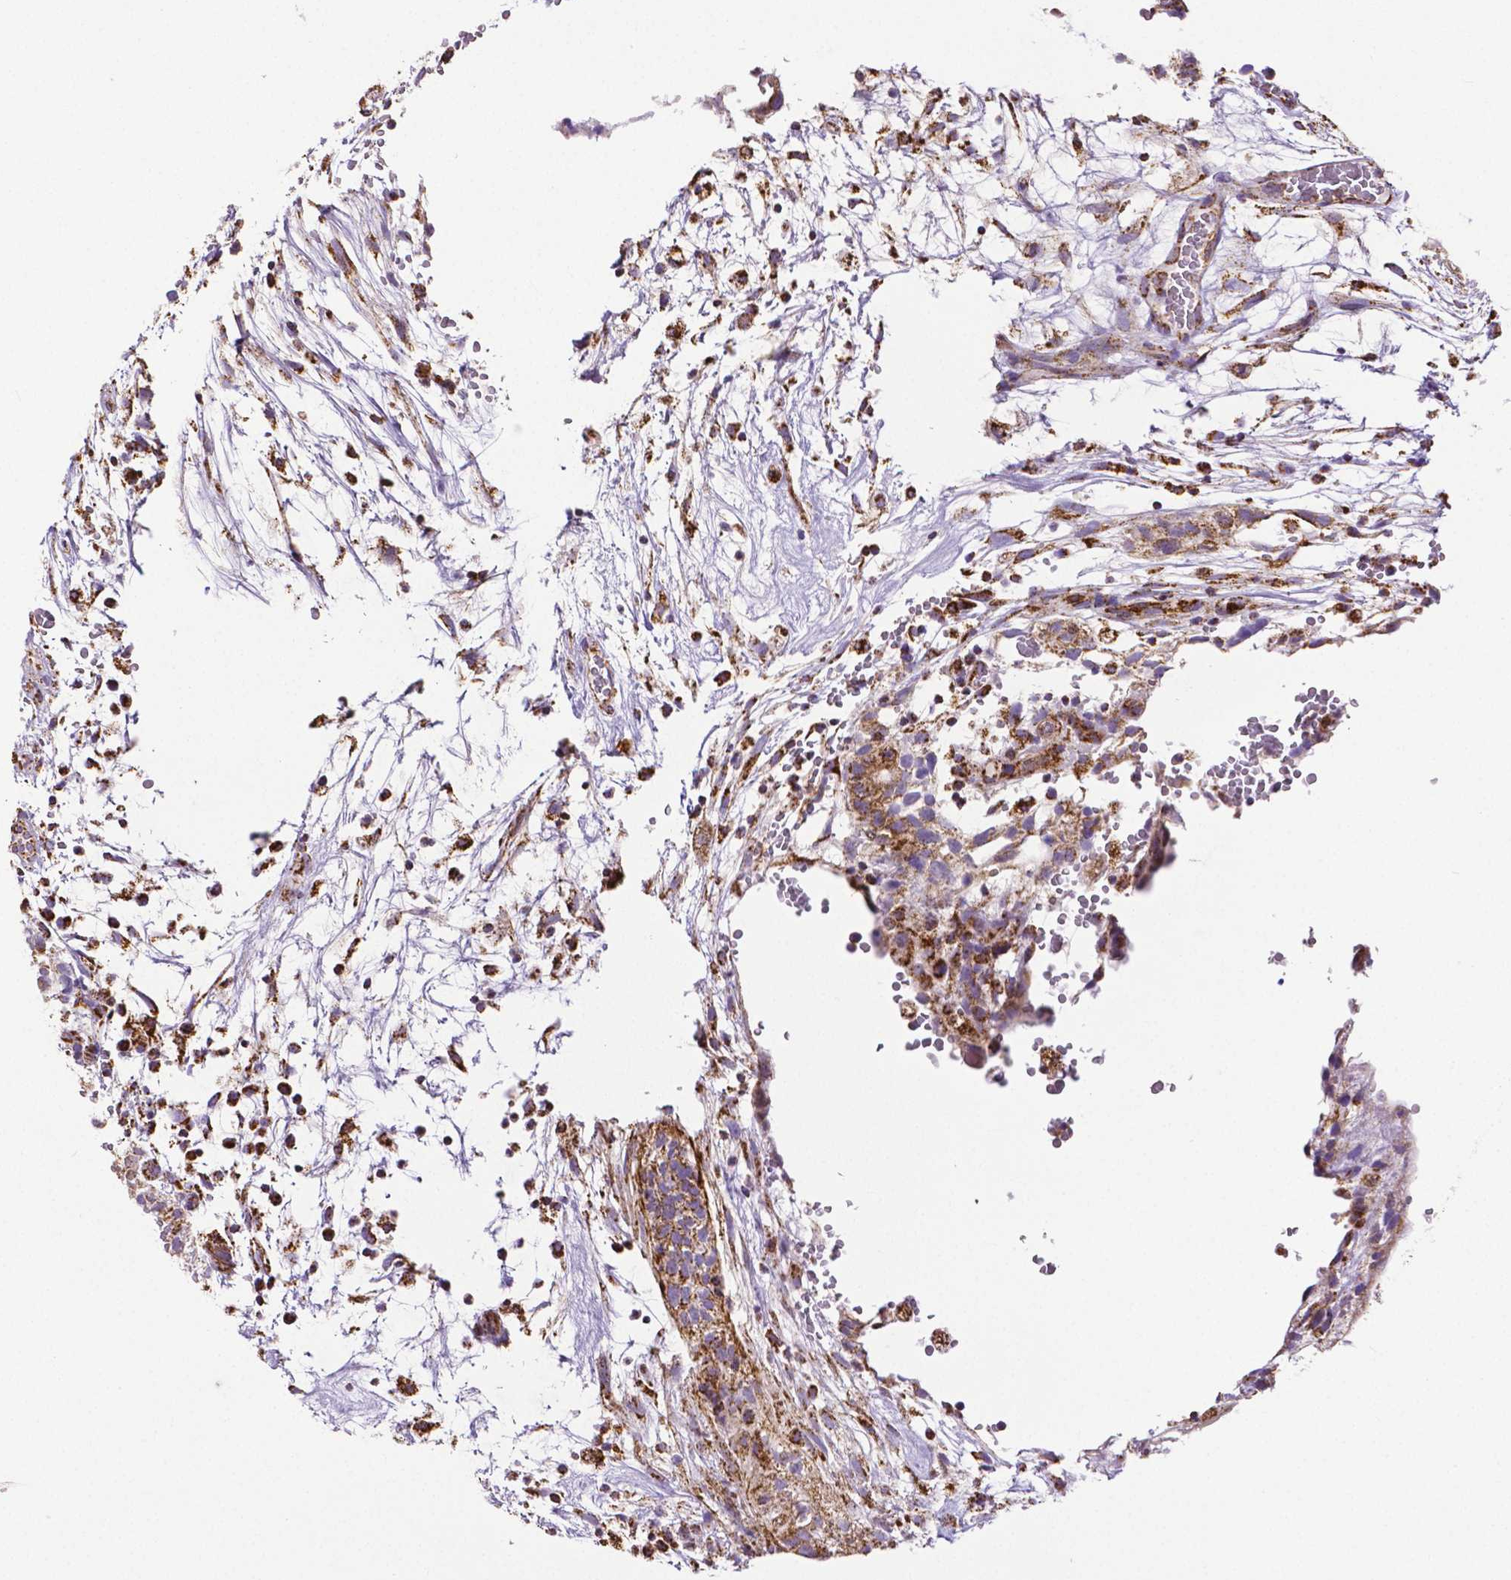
{"staining": {"intensity": "moderate", "quantity": ">75%", "location": "cytoplasmic/membranous"}, "tissue": "testis cancer", "cell_type": "Tumor cells", "image_type": "cancer", "snomed": [{"axis": "morphology", "description": "Normal tissue, NOS"}, {"axis": "morphology", "description": "Carcinoma, Embryonal, NOS"}, {"axis": "topography", "description": "Testis"}], "caption": "This histopathology image shows immunohistochemistry (IHC) staining of human embryonal carcinoma (testis), with medium moderate cytoplasmic/membranous staining in about >75% of tumor cells.", "gene": "MACC1", "patient": {"sex": "male", "age": 32}}